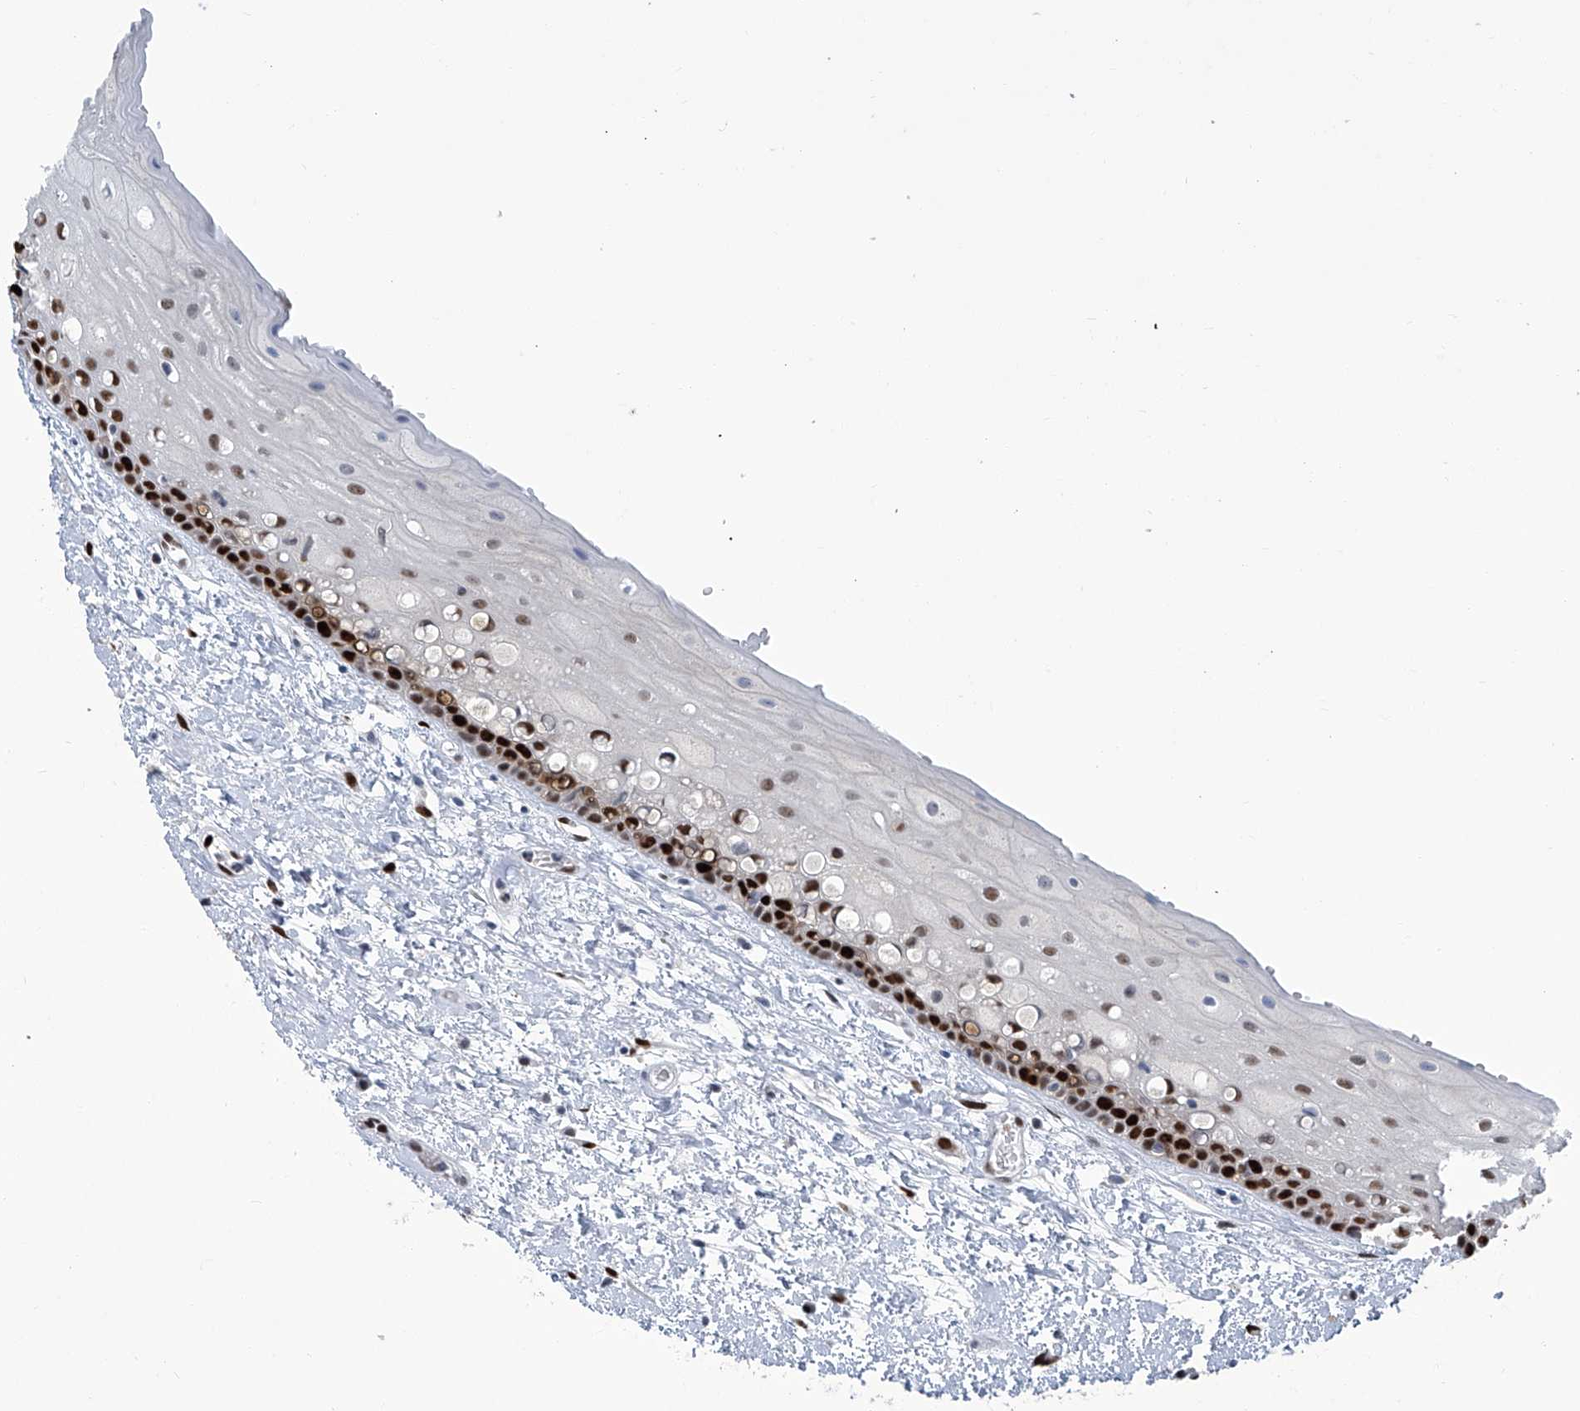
{"staining": {"intensity": "strong", "quantity": "25%-75%", "location": "nuclear"}, "tissue": "oral mucosa", "cell_type": "Squamous epithelial cells", "image_type": "normal", "snomed": [{"axis": "morphology", "description": "Normal tissue, NOS"}, {"axis": "topography", "description": "Oral tissue"}], "caption": "IHC micrograph of normal oral mucosa stained for a protein (brown), which exhibits high levels of strong nuclear staining in about 25%-75% of squamous epithelial cells.", "gene": "PCNA", "patient": {"sex": "female", "age": 76}}